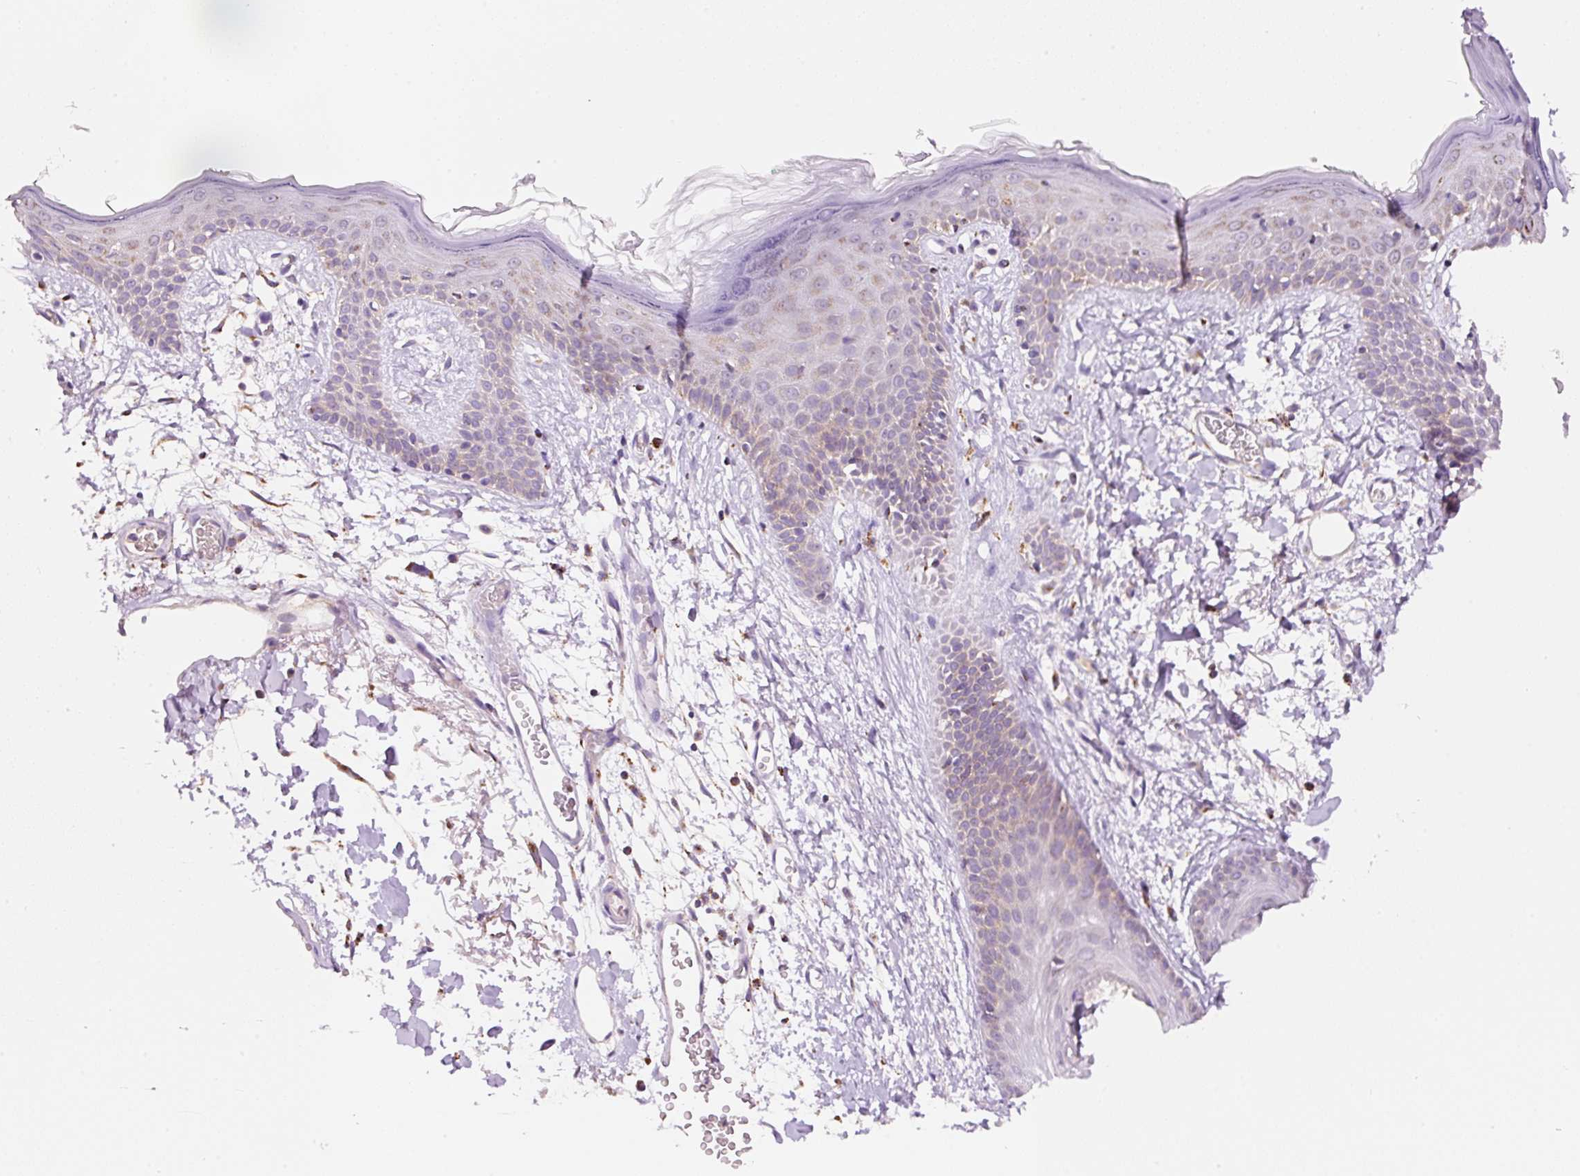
{"staining": {"intensity": "moderate", "quantity": "<25%", "location": "cytoplasmic/membranous"}, "tissue": "skin", "cell_type": "Fibroblasts", "image_type": "normal", "snomed": [{"axis": "morphology", "description": "Normal tissue, NOS"}, {"axis": "topography", "description": "Skin"}], "caption": "Immunohistochemistry (DAB) staining of unremarkable skin shows moderate cytoplasmic/membranous protein expression in about <25% of fibroblasts.", "gene": "PCK2", "patient": {"sex": "male", "age": 79}}